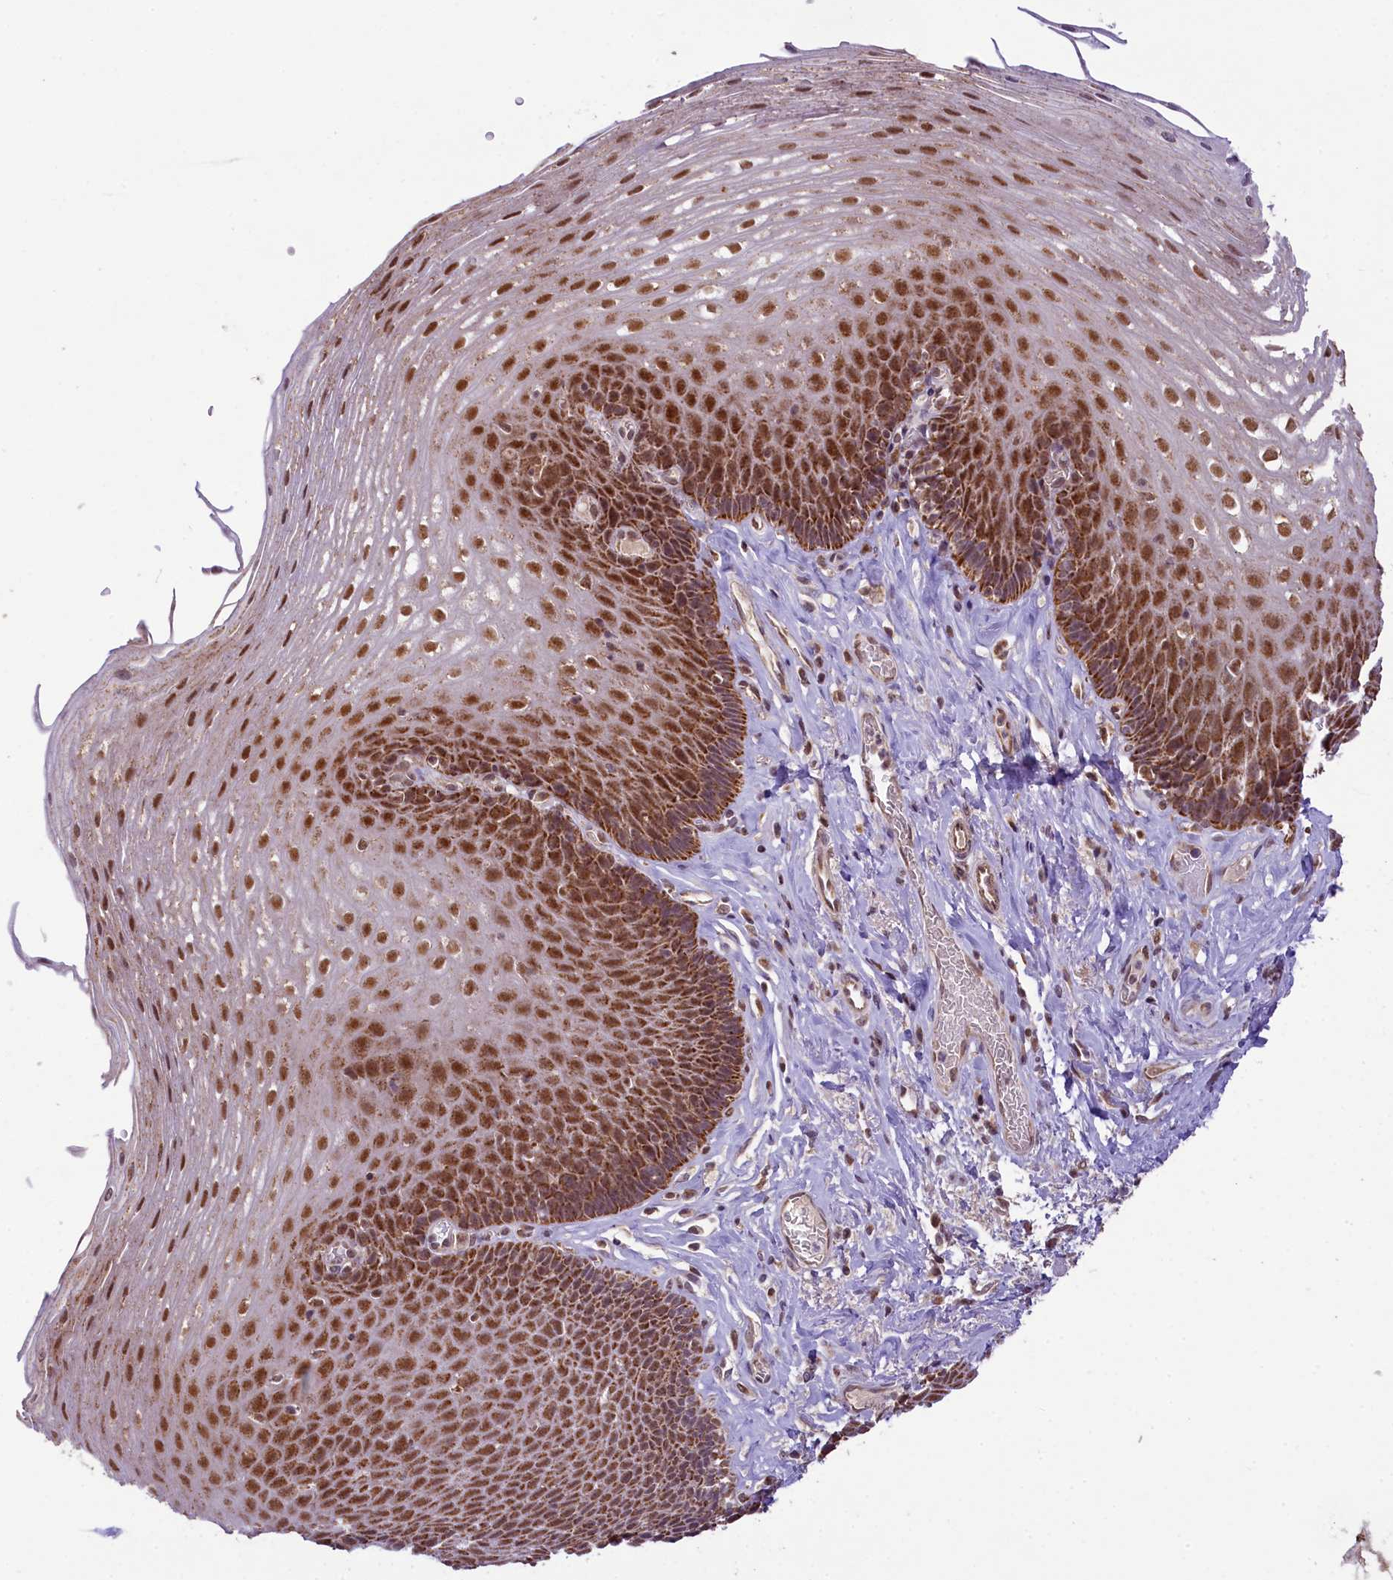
{"staining": {"intensity": "strong", "quantity": "25%-75%", "location": "cytoplasmic/membranous,nuclear"}, "tissue": "esophagus", "cell_type": "Squamous epithelial cells", "image_type": "normal", "snomed": [{"axis": "morphology", "description": "Normal tissue, NOS"}, {"axis": "topography", "description": "Esophagus"}], "caption": "A brown stain labels strong cytoplasmic/membranous,nuclear expression of a protein in squamous epithelial cells of benign human esophagus. Ihc stains the protein in brown and the nuclei are stained blue.", "gene": "PAF1", "patient": {"sex": "female", "age": 66}}